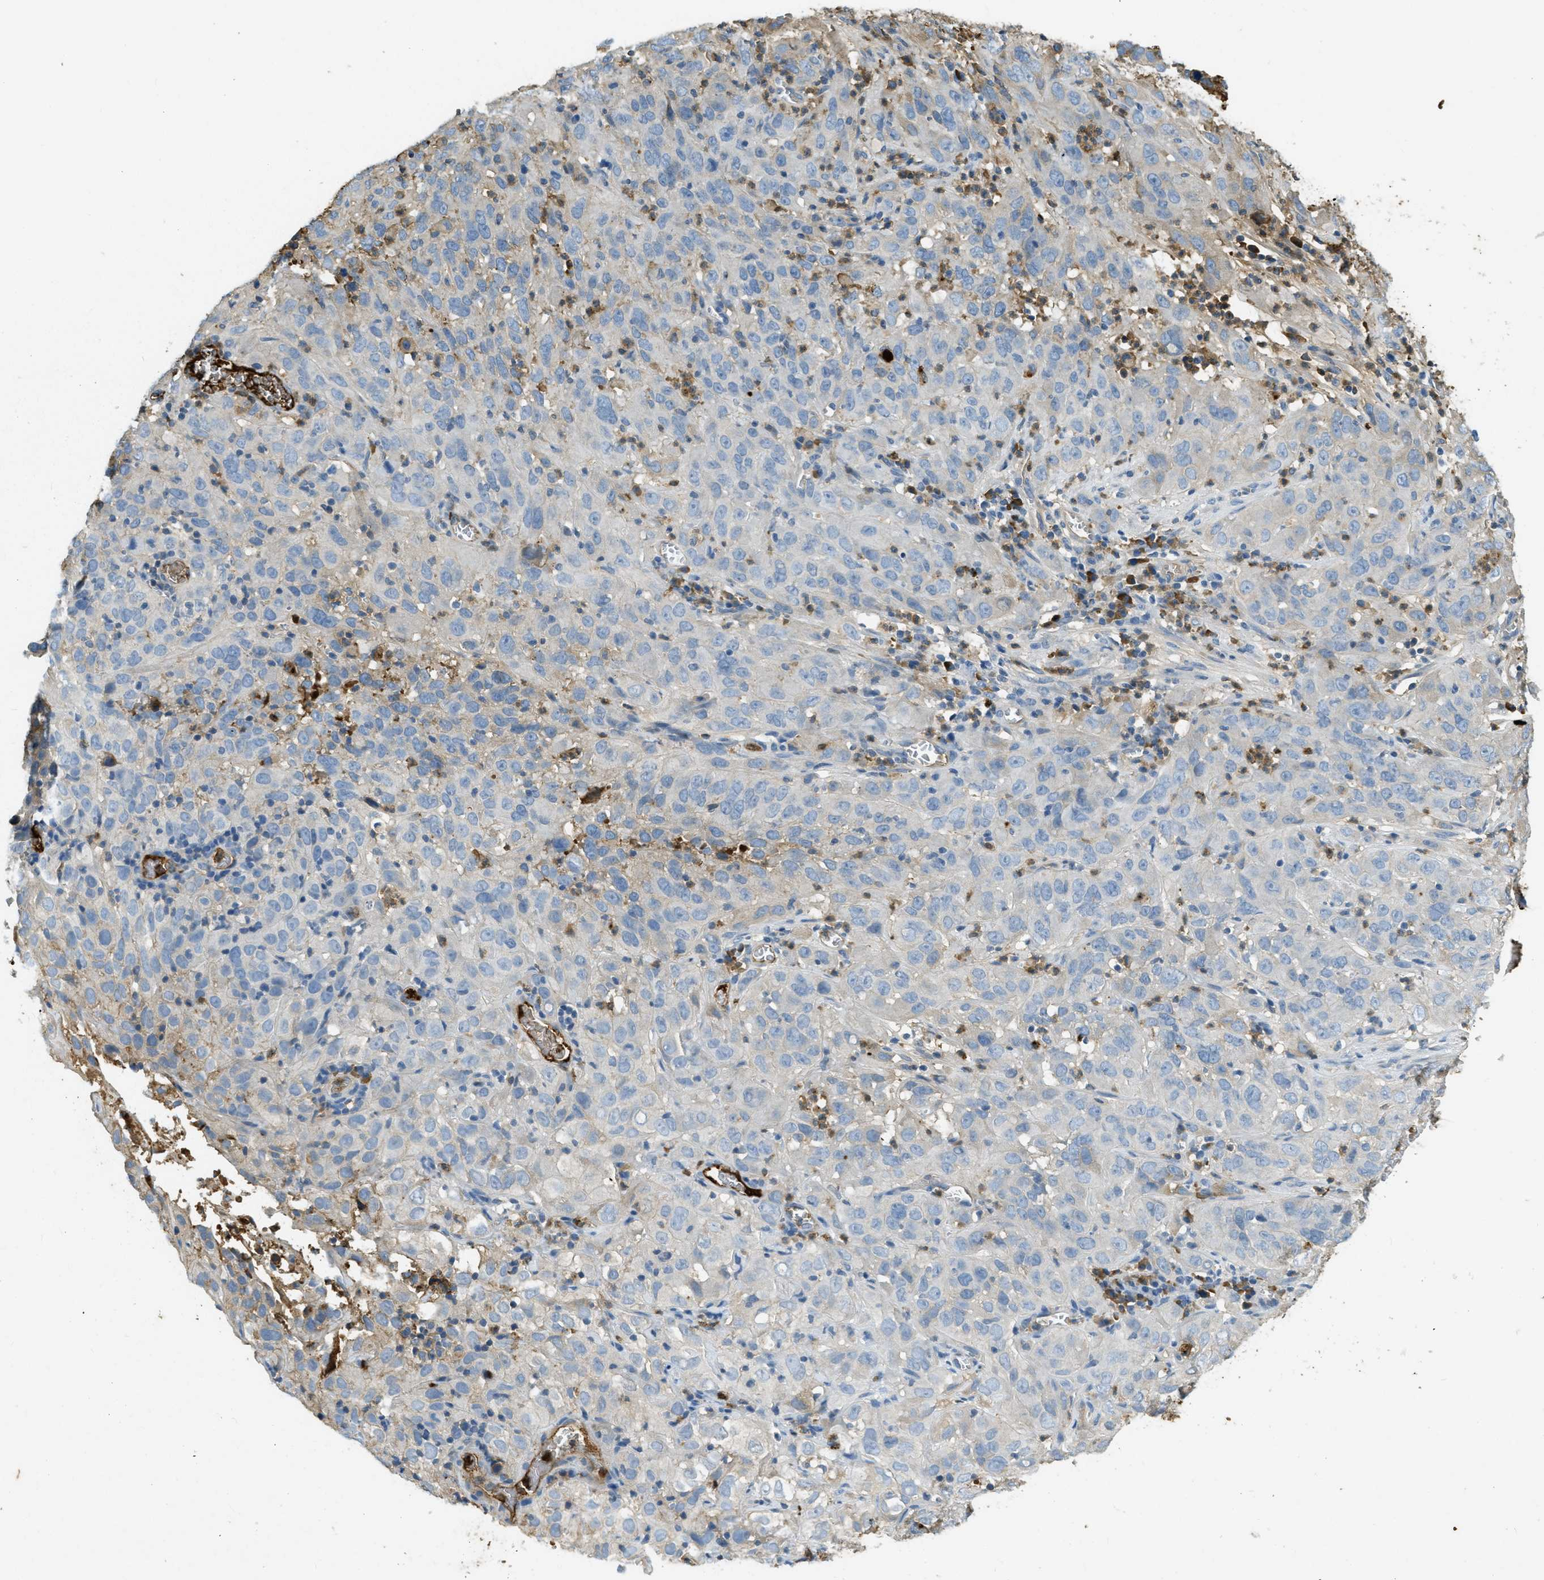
{"staining": {"intensity": "negative", "quantity": "none", "location": "none"}, "tissue": "cervical cancer", "cell_type": "Tumor cells", "image_type": "cancer", "snomed": [{"axis": "morphology", "description": "Squamous cell carcinoma, NOS"}, {"axis": "topography", "description": "Cervix"}], "caption": "IHC of cervical cancer (squamous cell carcinoma) exhibits no positivity in tumor cells.", "gene": "PRTN3", "patient": {"sex": "female", "age": 32}}